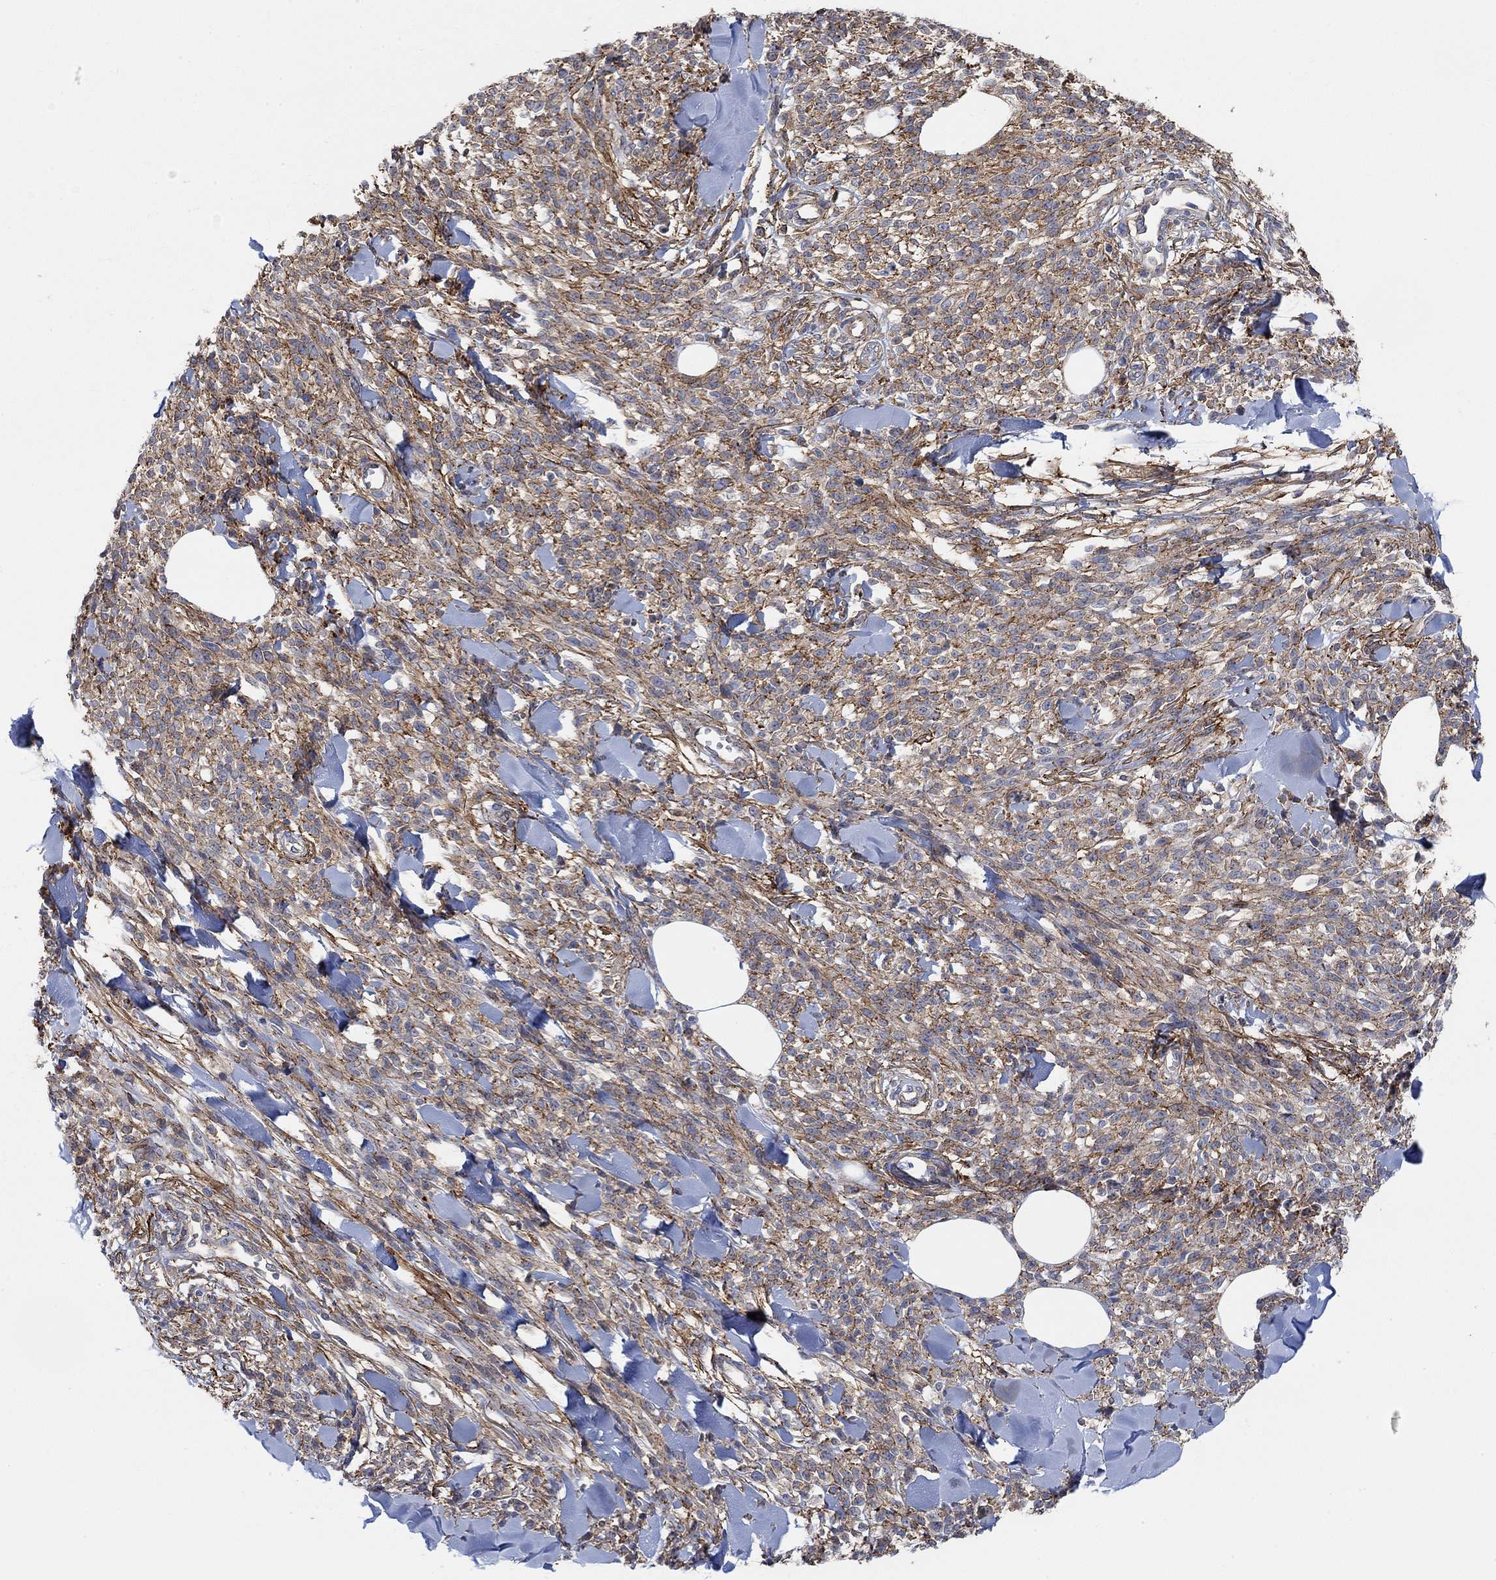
{"staining": {"intensity": "moderate", "quantity": "<25%", "location": "cytoplasmic/membranous"}, "tissue": "melanoma", "cell_type": "Tumor cells", "image_type": "cancer", "snomed": [{"axis": "morphology", "description": "Malignant melanoma, NOS"}, {"axis": "topography", "description": "Skin"}, {"axis": "topography", "description": "Skin of trunk"}], "caption": "Human malignant melanoma stained with a brown dye shows moderate cytoplasmic/membranous positive staining in about <25% of tumor cells.", "gene": "SYT16", "patient": {"sex": "male", "age": 74}}